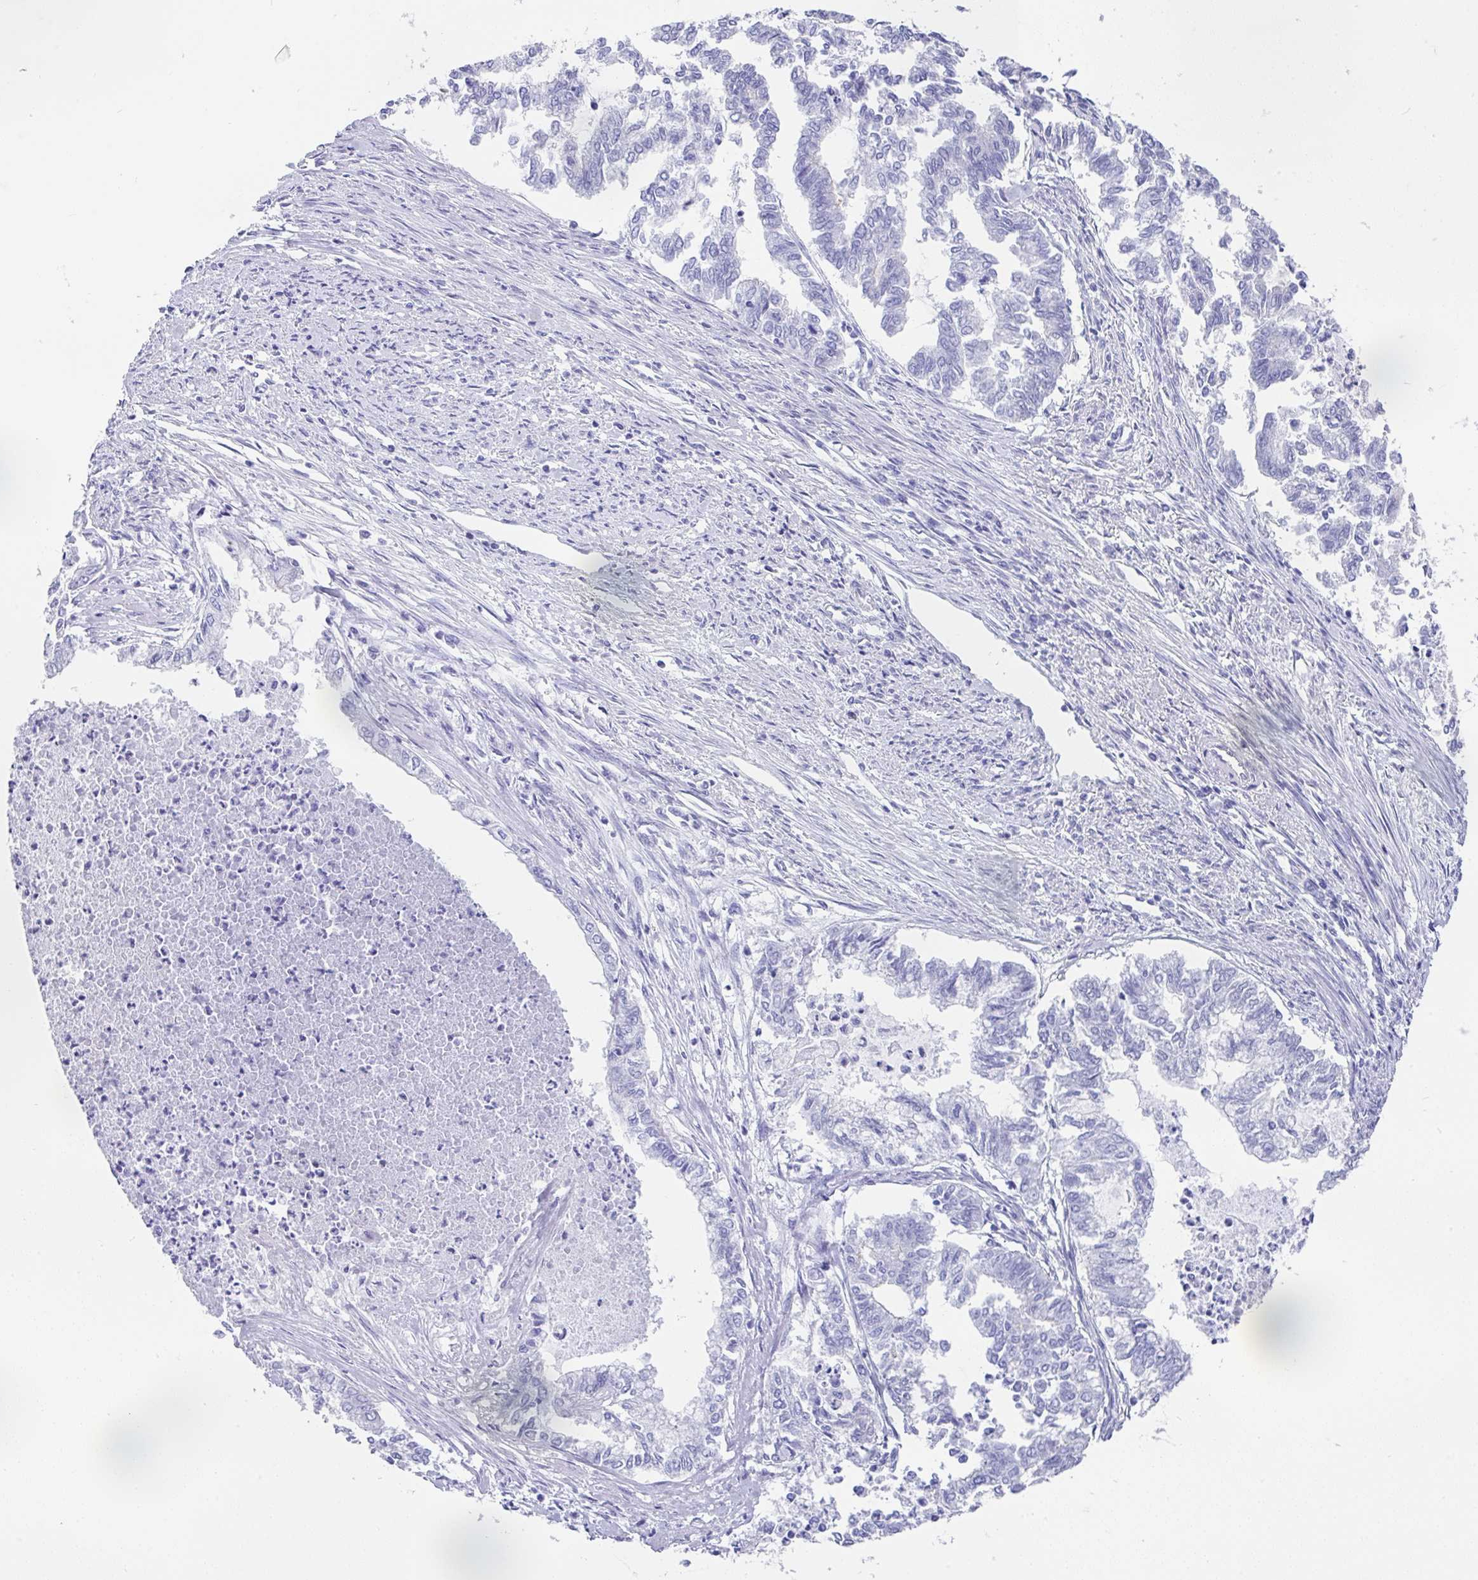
{"staining": {"intensity": "negative", "quantity": "none", "location": "none"}, "tissue": "endometrial cancer", "cell_type": "Tumor cells", "image_type": "cancer", "snomed": [{"axis": "morphology", "description": "Adenocarcinoma, NOS"}, {"axis": "topography", "description": "Endometrium"}], "caption": "This photomicrograph is of endometrial cancer stained with immunohistochemistry (IHC) to label a protein in brown with the nuclei are counter-stained blue. There is no expression in tumor cells. (Brightfield microscopy of DAB (3,3'-diaminobenzidine) IHC at high magnification).", "gene": "FAM107A", "patient": {"sex": "female", "age": 79}}